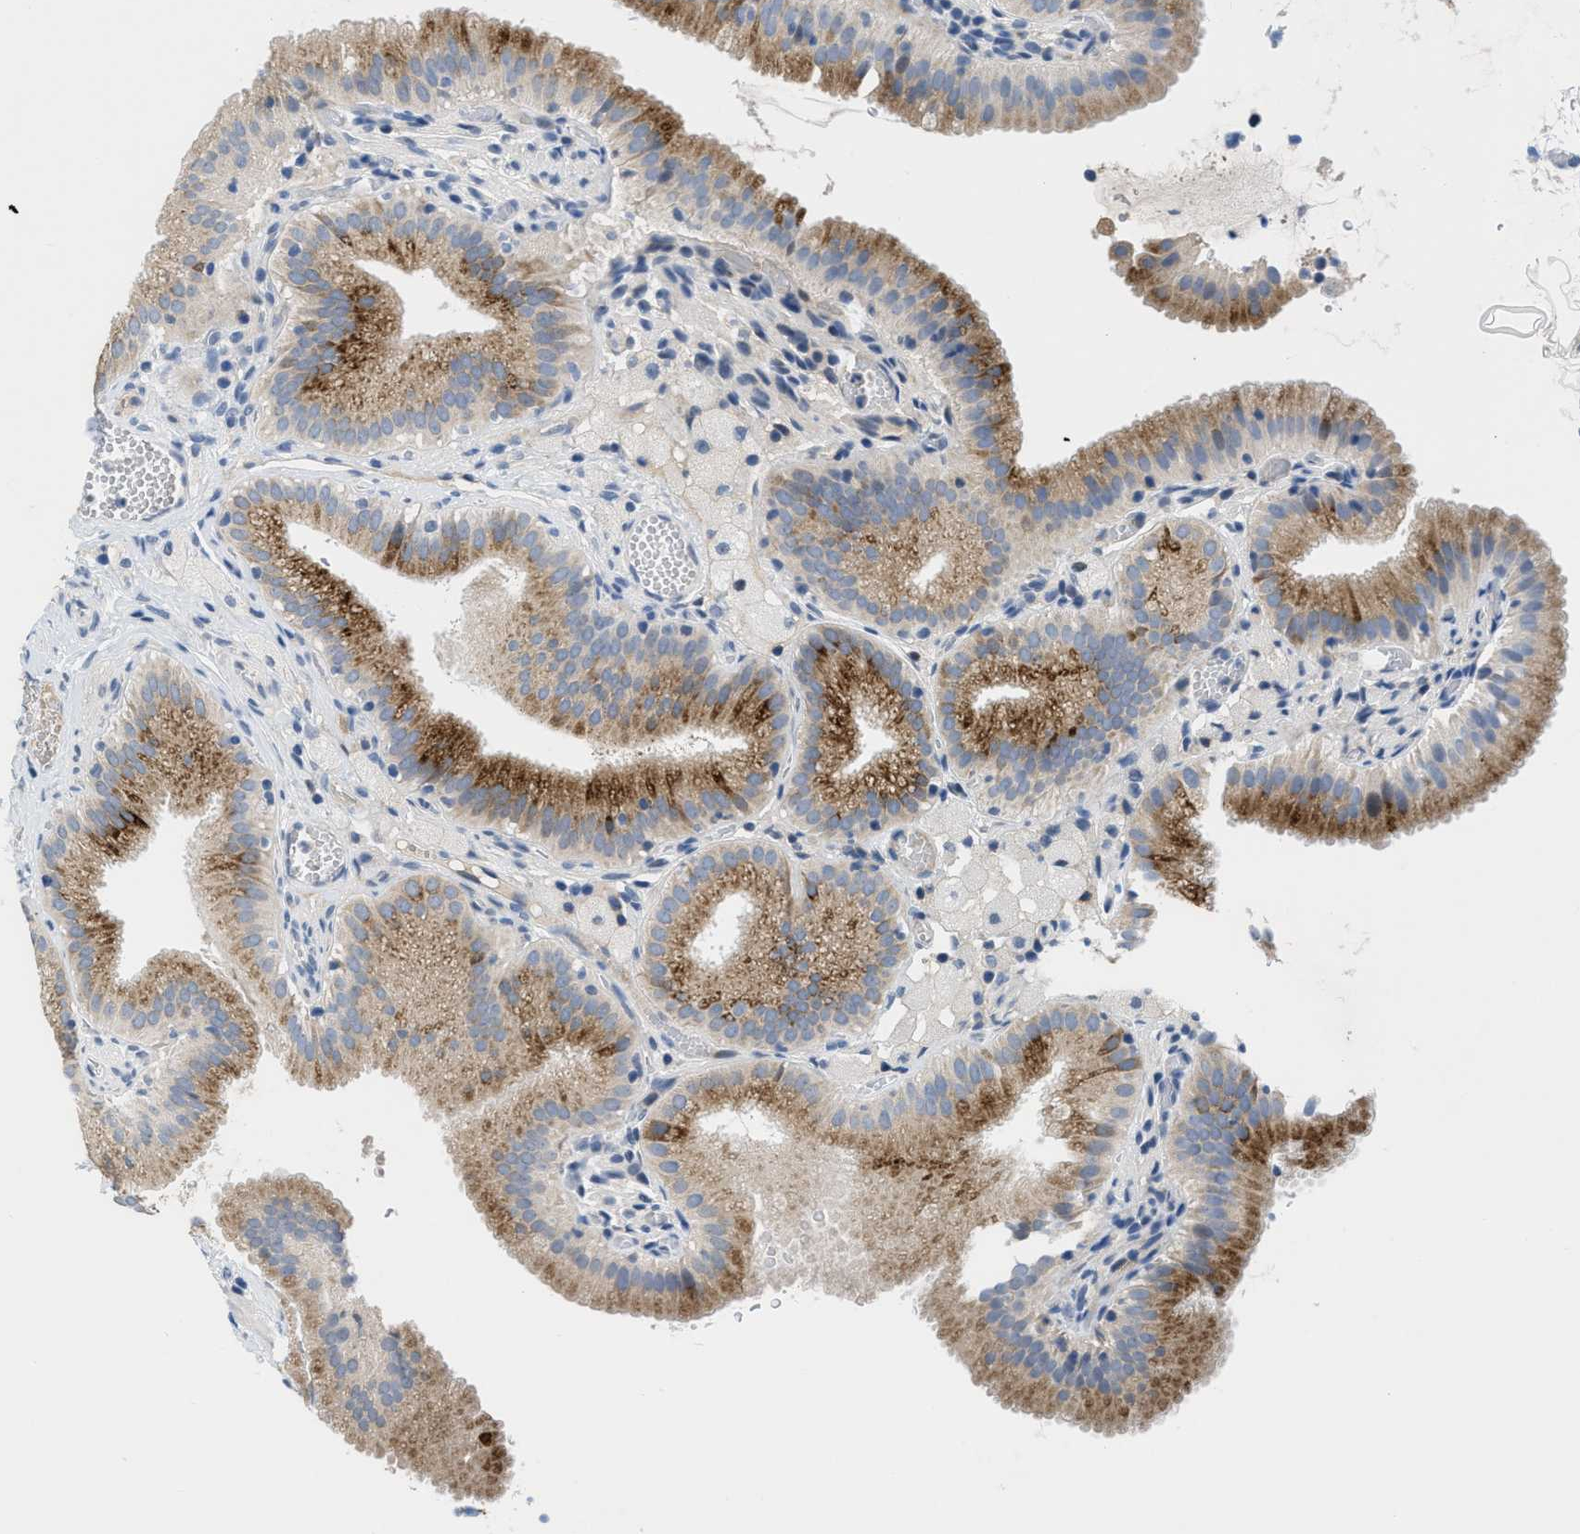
{"staining": {"intensity": "strong", "quantity": "25%-75%", "location": "cytoplasmic/membranous"}, "tissue": "gallbladder", "cell_type": "Glandular cells", "image_type": "normal", "snomed": [{"axis": "morphology", "description": "Normal tissue, NOS"}, {"axis": "topography", "description": "Gallbladder"}], "caption": "Protein staining by immunohistochemistry shows strong cytoplasmic/membranous staining in about 25%-75% of glandular cells in normal gallbladder.", "gene": "OR9K2", "patient": {"sex": "male", "age": 54}}